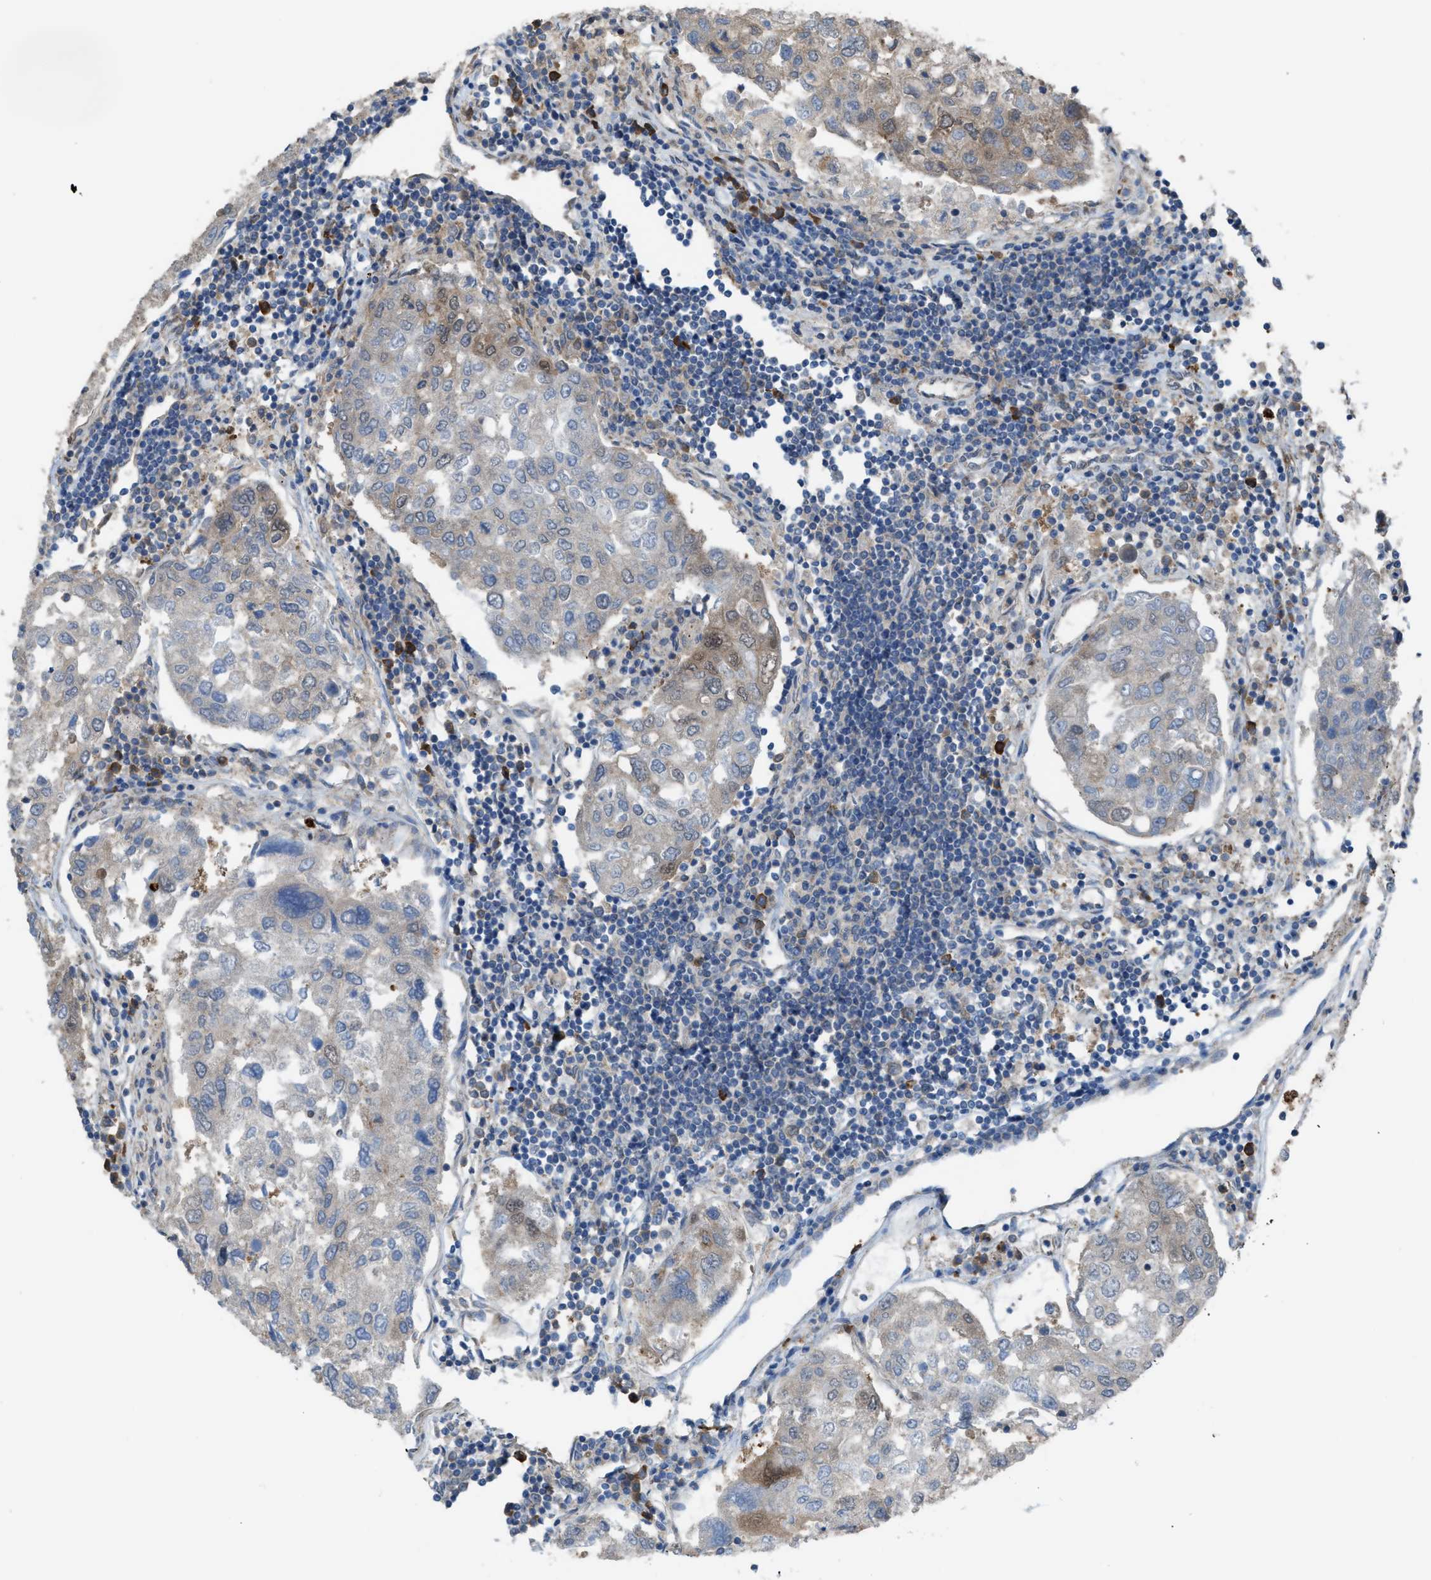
{"staining": {"intensity": "moderate", "quantity": "<25%", "location": "cytoplasmic/membranous"}, "tissue": "urothelial cancer", "cell_type": "Tumor cells", "image_type": "cancer", "snomed": [{"axis": "morphology", "description": "Urothelial carcinoma, High grade"}, {"axis": "topography", "description": "Lymph node"}, {"axis": "topography", "description": "Urinary bladder"}], "caption": "Immunohistochemical staining of urothelial cancer demonstrates low levels of moderate cytoplasmic/membranous protein positivity in approximately <25% of tumor cells.", "gene": "PLAA", "patient": {"sex": "male", "age": 51}}